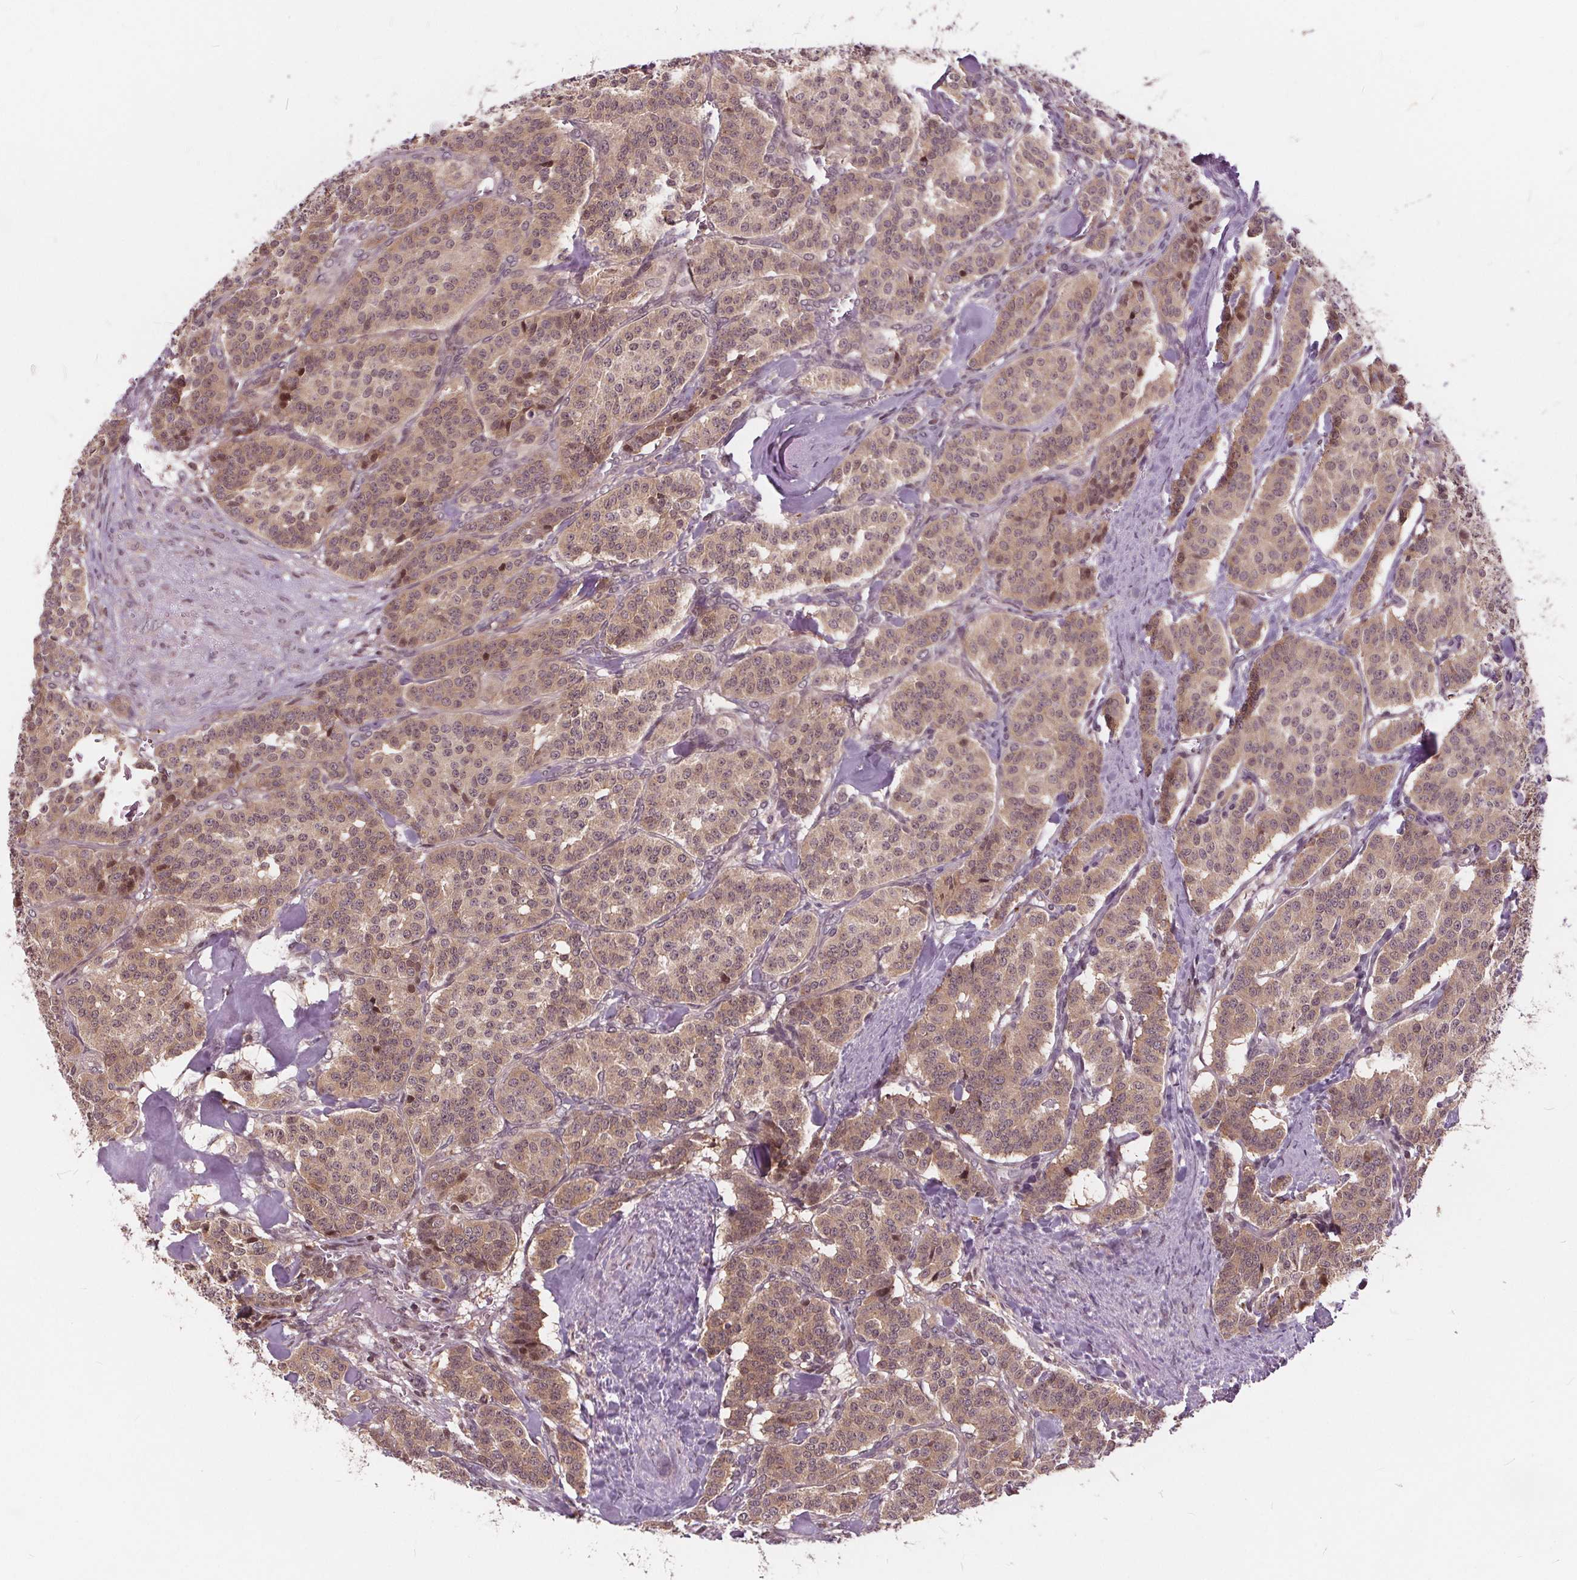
{"staining": {"intensity": "weak", "quantity": ">75%", "location": "cytoplasmic/membranous,nuclear"}, "tissue": "carcinoid", "cell_type": "Tumor cells", "image_type": "cancer", "snomed": [{"axis": "morphology", "description": "Normal tissue, NOS"}, {"axis": "morphology", "description": "Carcinoid, malignant, NOS"}, {"axis": "topography", "description": "Lung"}], "caption": "Human carcinoid stained with a protein marker shows weak staining in tumor cells.", "gene": "HIF1AN", "patient": {"sex": "female", "age": 46}}